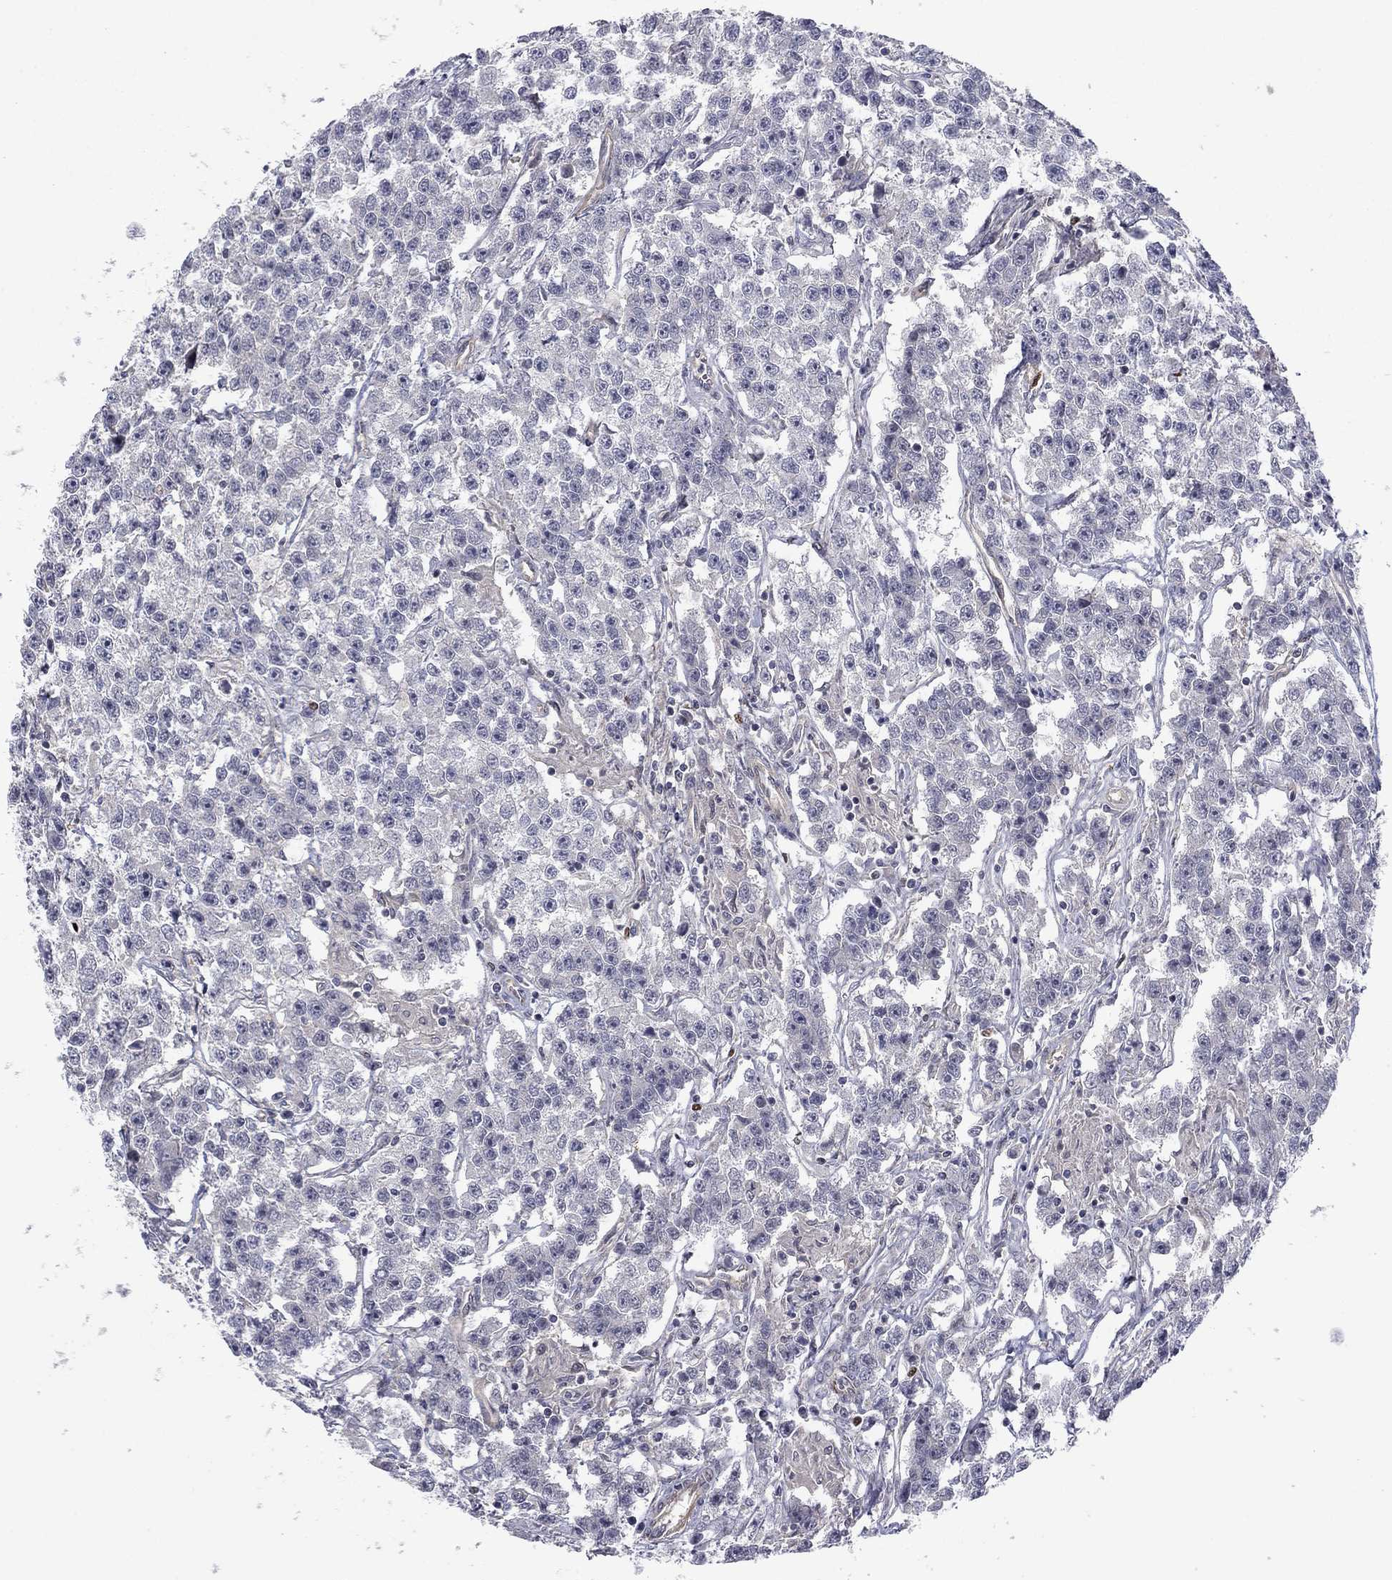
{"staining": {"intensity": "negative", "quantity": "none", "location": "none"}, "tissue": "testis cancer", "cell_type": "Tumor cells", "image_type": "cancer", "snomed": [{"axis": "morphology", "description": "Seminoma, NOS"}, {"axis": "topography", "description": "Testis"}], "caption": "IHC micrograph of human testis cancer stained for a protein (brown), which shows no staining in tumor cells.", "gene": "BCL11A", "patient": {"sex": "male", "age": 59}}